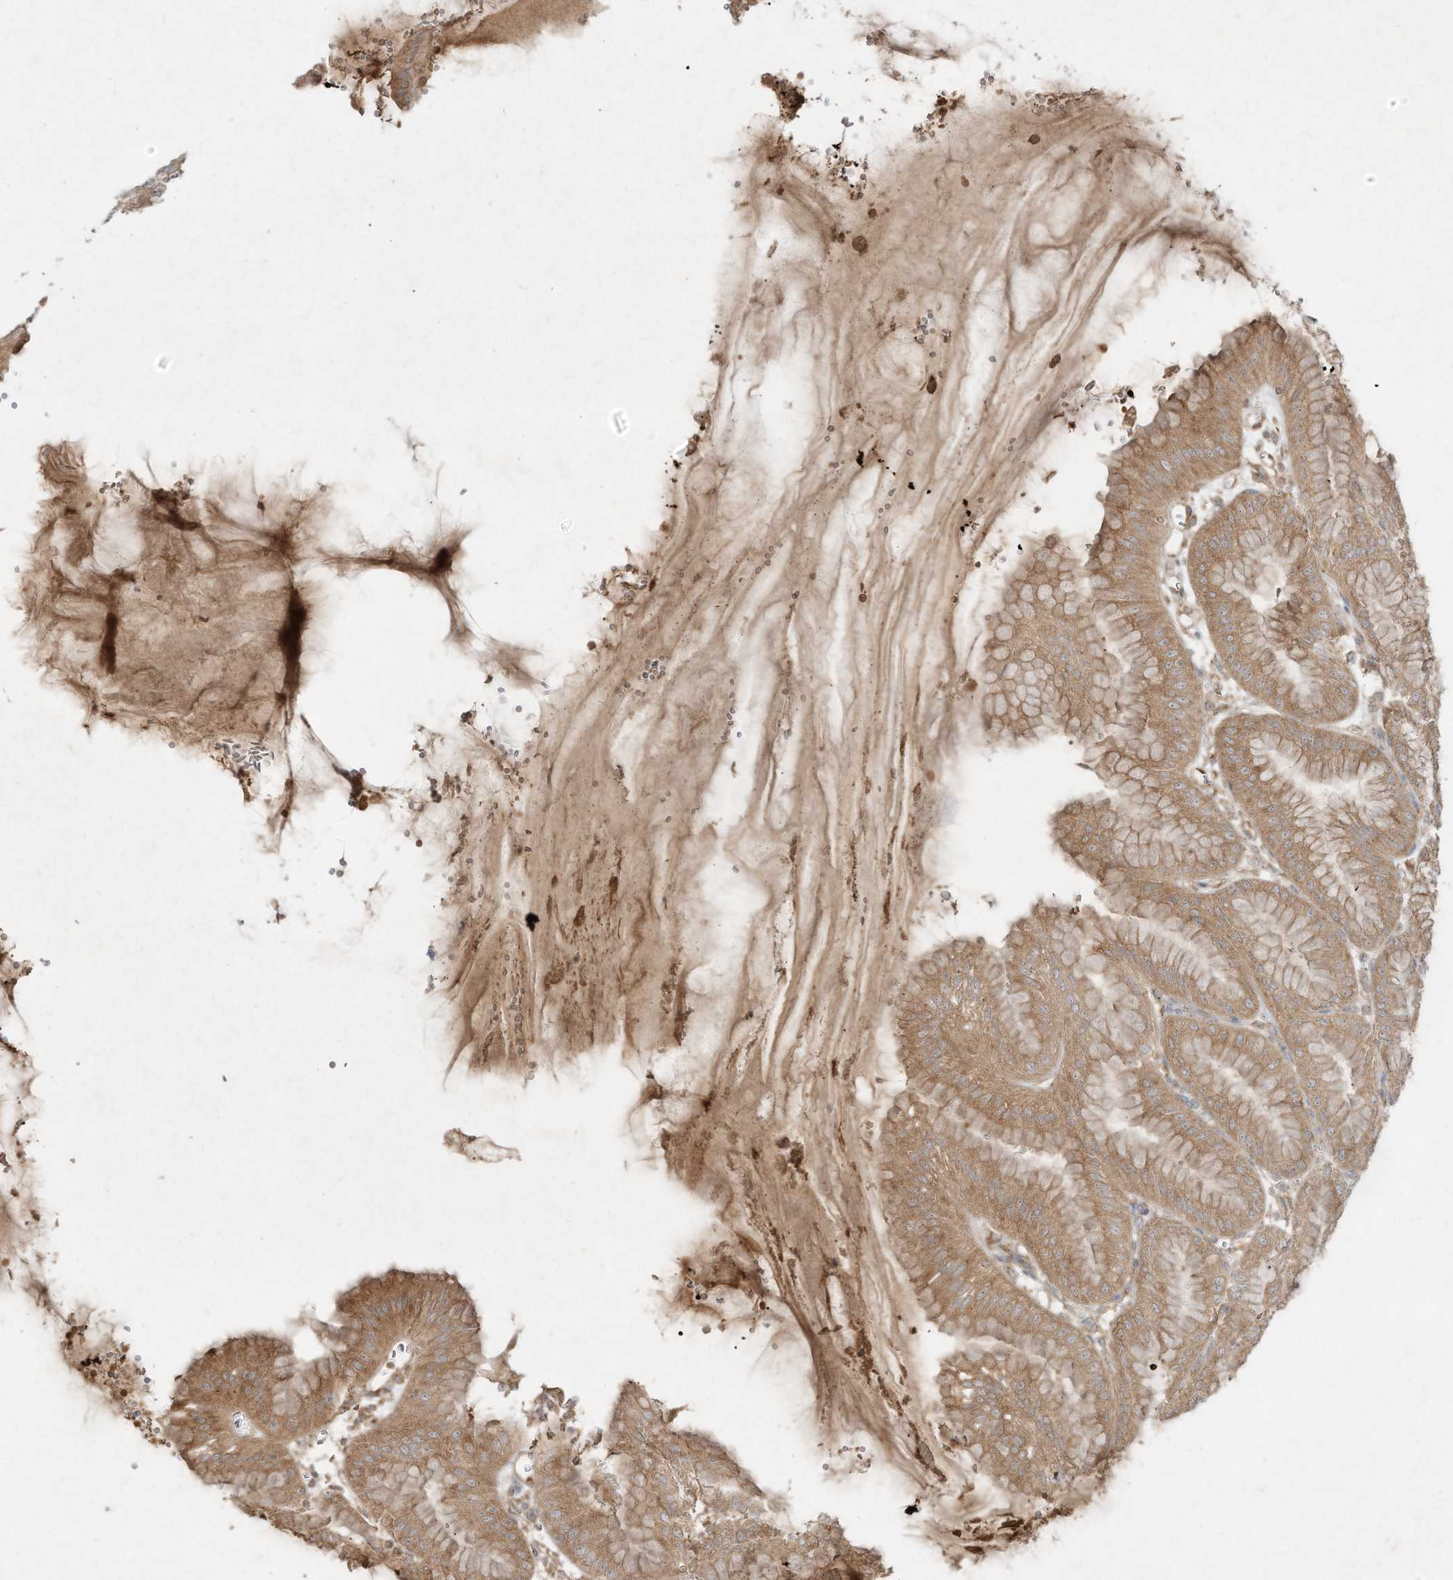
{"staining": {"intensity": "moderate", "quantity": ">75%", "location": "cytoplasmic/membranous"}, "tissue": "stomach", "cell_type": "Glandular cells", "image_type": "normal", "snomed": [{"axis": "morphology", "description": "Normal tissue, NOS"}, {"axis": "topography", "description": "Stomach, lower"}], "caption": "Stomach stained for a protein exhibits moderate cytoplasmic/membranous positivity in glandular cells.", "gene": "DYNC1I2", "patient": {"sex": "male", "age": 71}}